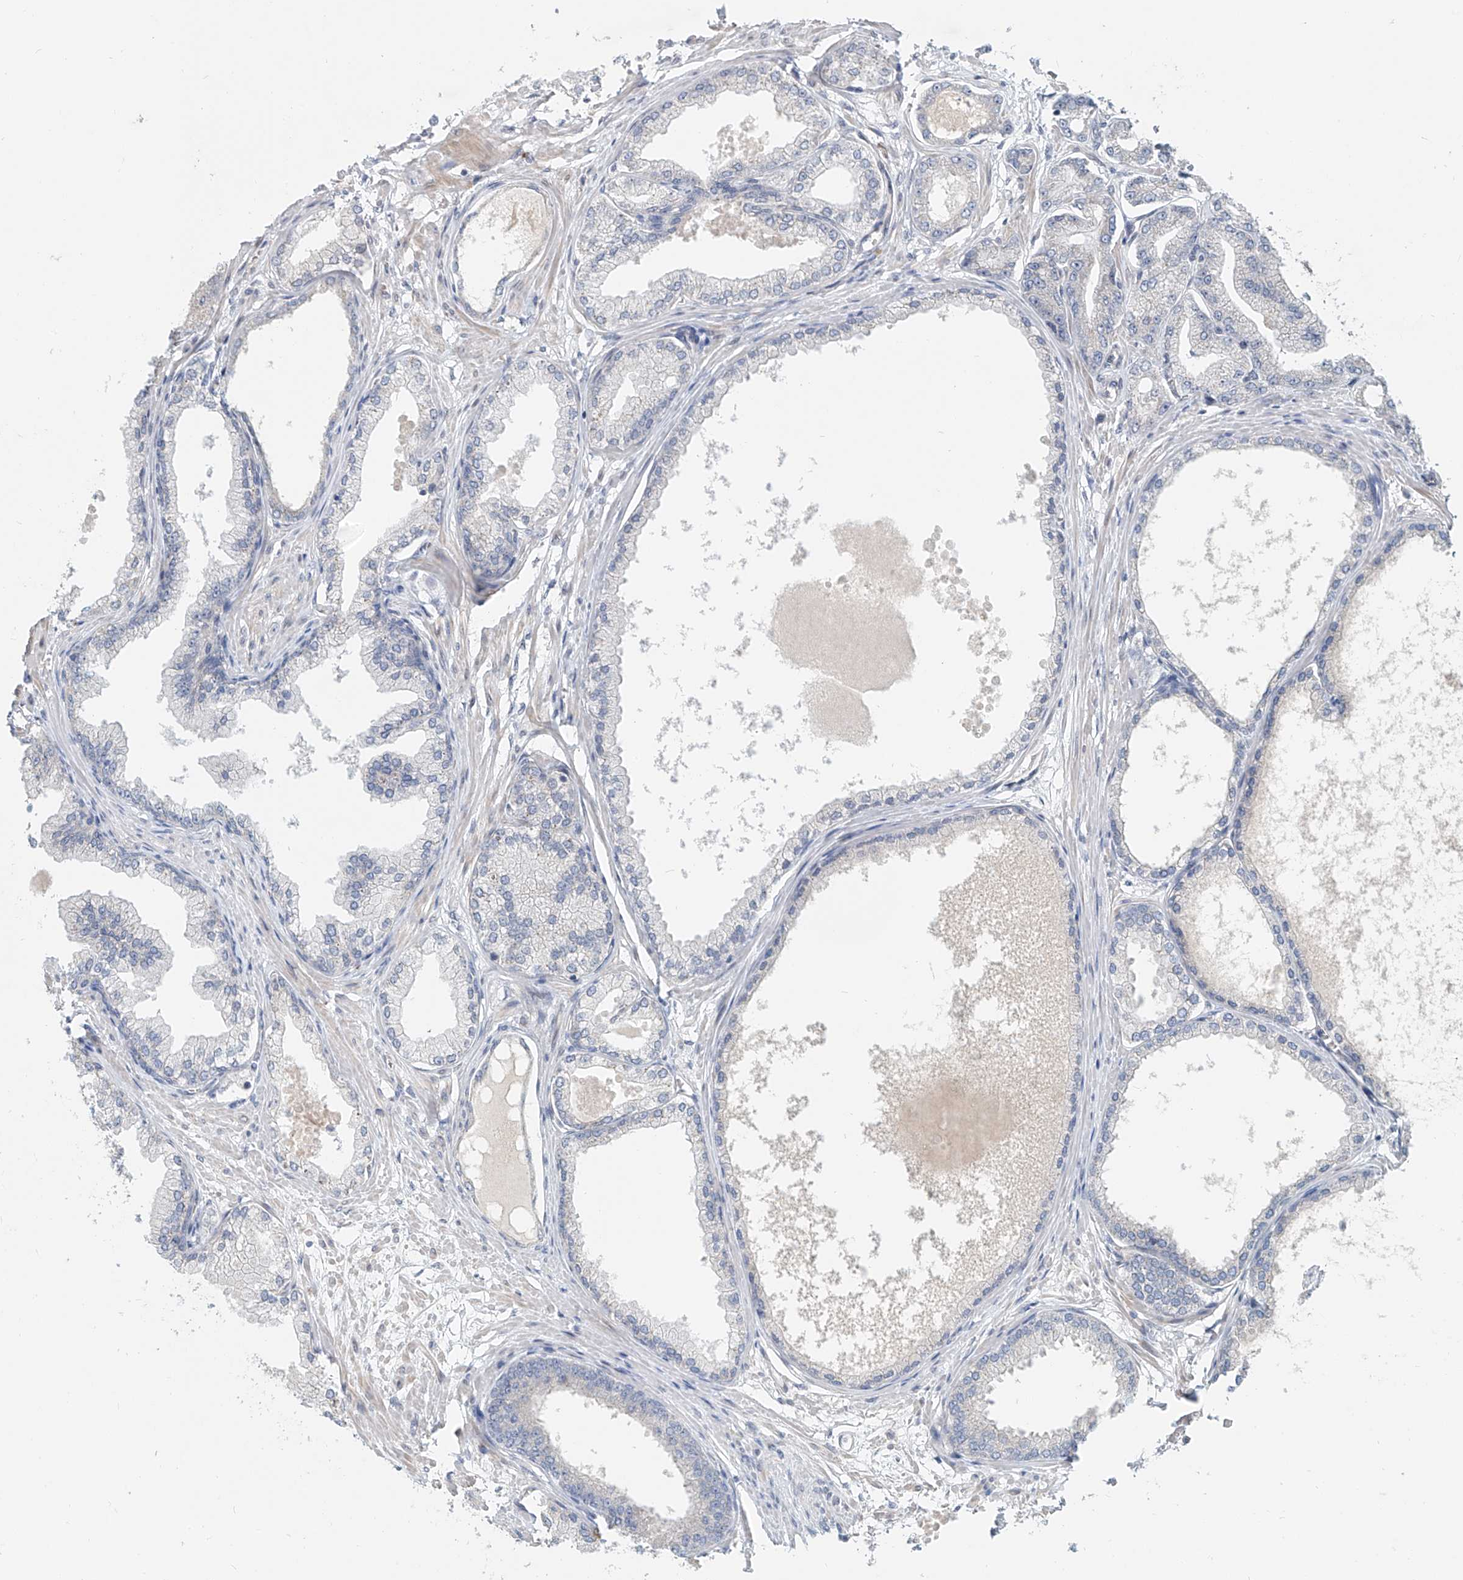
{"staining": {"intensity": "negative", "quantity": "none", "location": "none"}, "tissue": "prostate cancer", "cell_type": "Tumor cells", "image_type": "cancer", "snomed": [{"axis": "morphology", "description": "Adenocarcinoma, Low grade"}, {"axis": "topography", "description": "Prostate"}], "caption": "This is an immunohistochemistry (IHC) micrograph of prostate cancer (low-grade adenocarcinoma). There is no staining in tumor cells.", "gene": "SASH1", "patient": {"sex": "male", "age": 63}}